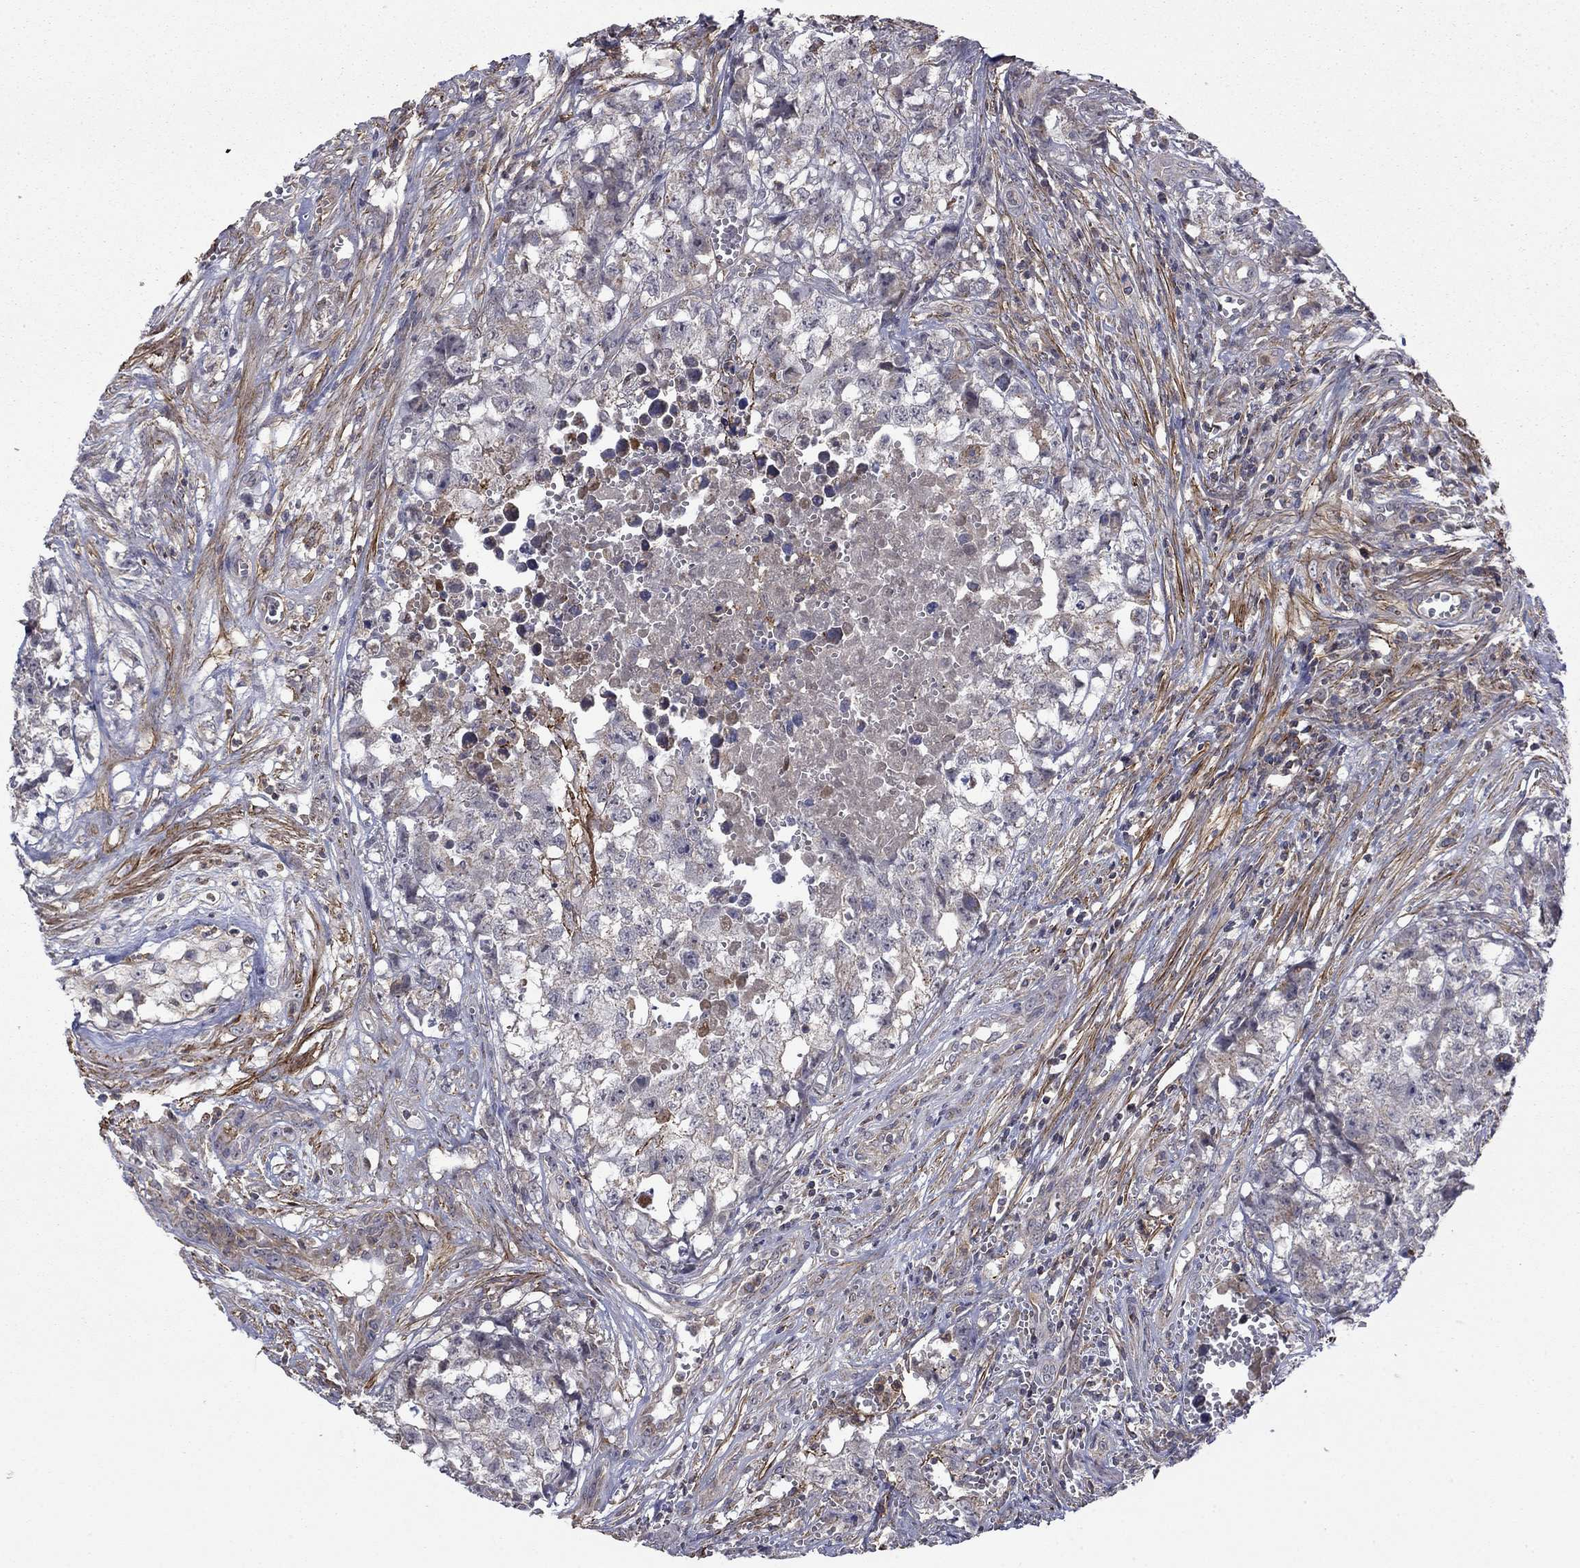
{"staining": {"intensity": "negative", "quantity": "none", "location": "none"}, "tissue": "testis cancer", "cell_type": "Tumor cells", "image_type": "cancer", "snomed": [{"axis": "morphology", "description": "Seminoma, NOS"}, {"axis": "morphology", "description": "Carcinoma, Embryonal, NOS"}, {"axis": "topography", "description": "Testis"}], "caption": "A high-resolution photomicrograph shows IHC staining of seminoma (testis), which demonstrates no significant positivity in tumor cells. (DAB IHC visualized using brightfield microscopy, high magnification).", "gene": "DOP1B", "patient": {"sex": "male", "age": 22}}